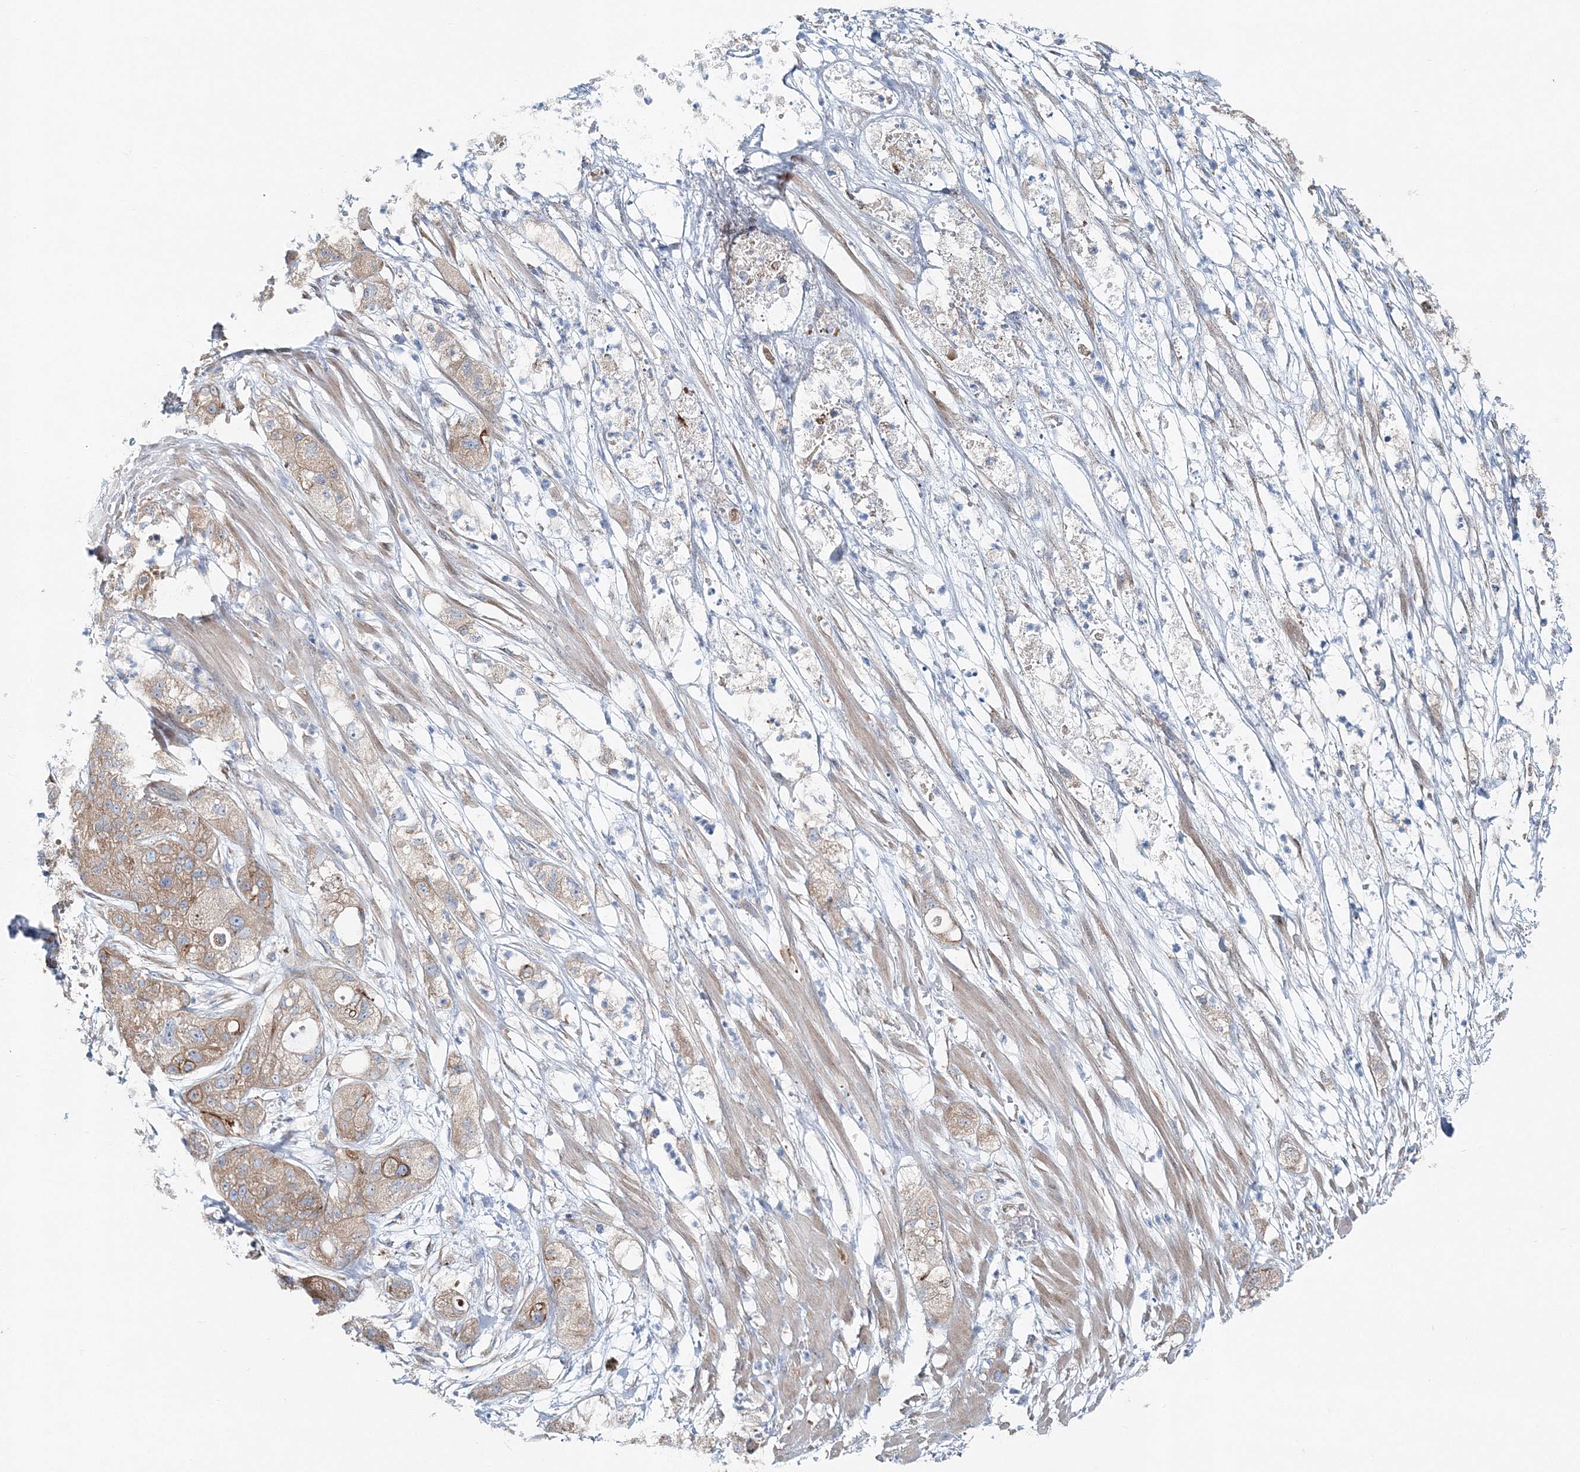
{"staining": {"intensity": "moderate", "quantity": ">75%", "location": "cytoplasmic/membranous"}, "tissue": "pancreatic cancer", "cell_type": "Tumor cells", "image_type": "cancer", "snomed": [{"axis": "morphology", "description": "Adenocarcinoma, NOS"}, {"axis": "topography", "description": "Pancreas"}], "caption": "Immunohistochemistry (IHC) (DAB) staining of pancreatic cancer (adenocarcinoma) reveals moderate cytoplasmic/membranous protein positivity in about >75% of tumor cells.", "gene": "MPHOSPH9", "patient": {"sex": "female", "age": 78}}